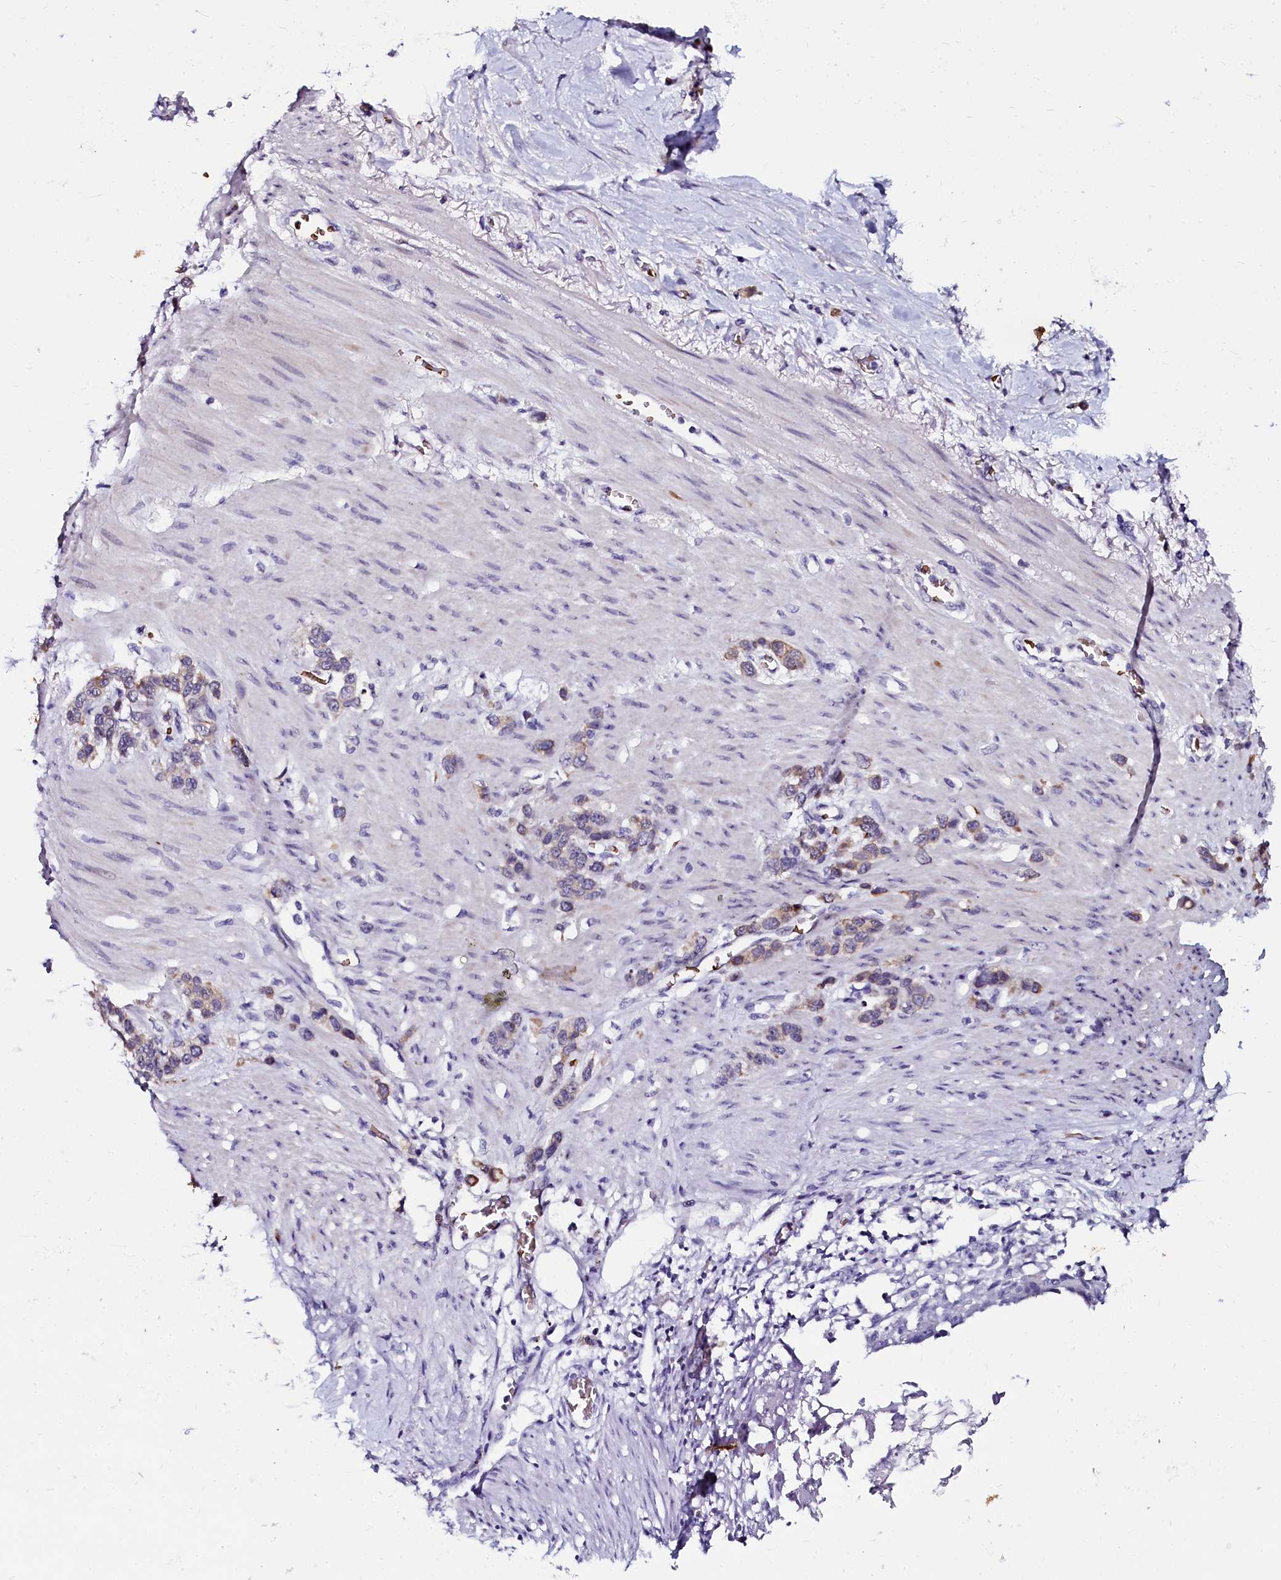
{"staining": {"intensity": "weak", "quantity": "<25%", "location": "cytoplasmic/membranous"}, "tissue": "stomach cancer", "cell_type": "Tumor cells", "image_type": "cancer", "snomed": [{"axis": "morphology", "description": "Adenocarcinoma, NOS"}, {"axis": "morphology", "description": "Adenocarcinoma, High grade"}, {"axis": "topography", "description": "Stomach, upper"}, {"axis": "topography", "description": "Stomach, lower"}], "caption": "Micrograph shows no significant protein expression in tumor cells of stomach adenocarcinoma.", "gene": "CTDSPL2", "patient": {"sex": "female", "age": 65}}